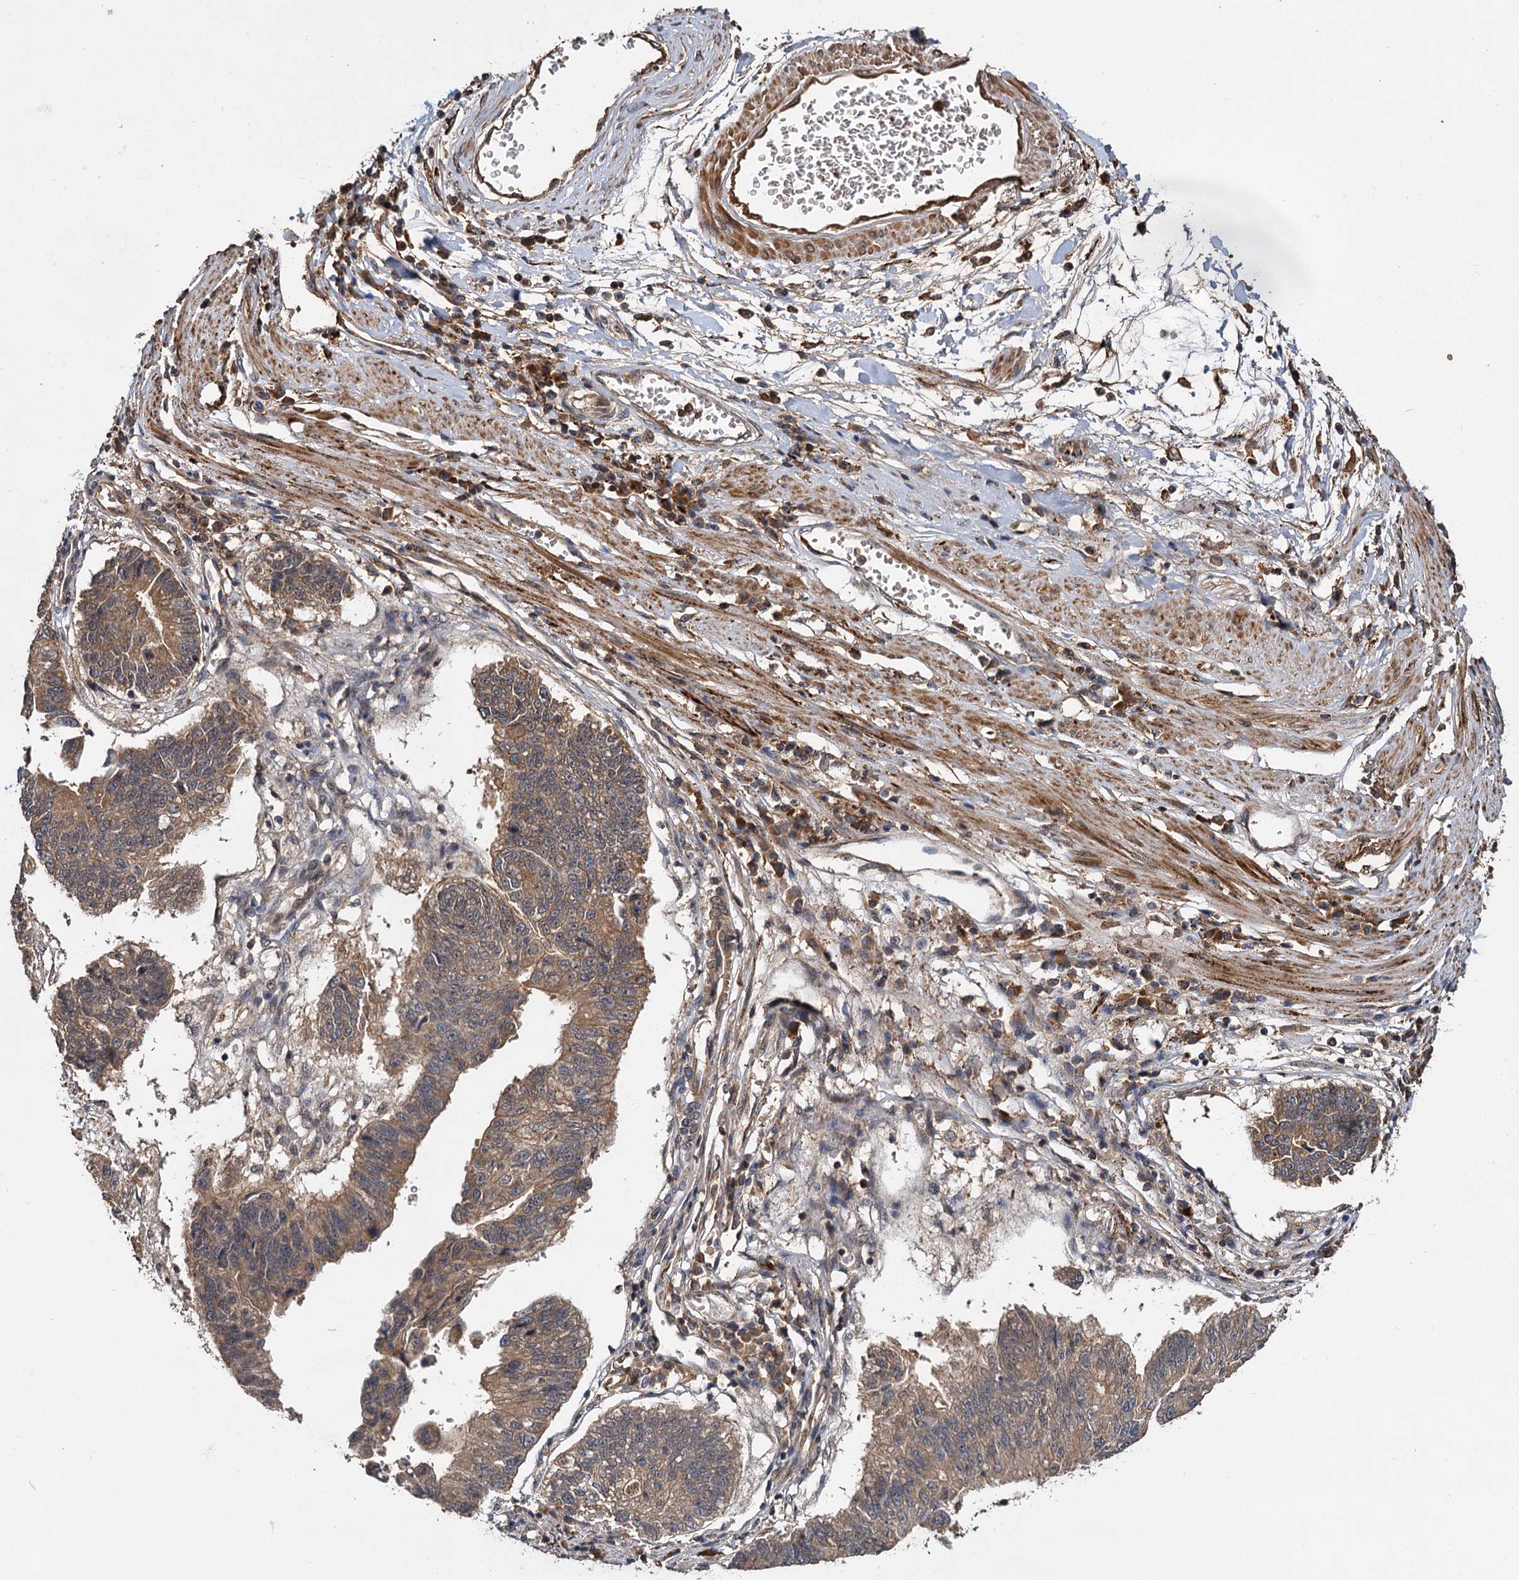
{"staining": {"intensity": "moderate", "quantity": "25%-75%", "location": "cytoplasmic/membranous"}, "tissue": "stomach cancer", "cell_type": "Tumor cells", "image_type": "cancer", "snomed": [{"axis": "morphology", "description": "Adenocarcinoma, NOS"}, {"axis": "topography", "description": "Stomach"}], "caption": "Immunohistochemistry of human stomach adenocarcinoma displays medium levels of moderate cytoplasmic/membranous positivity in about 25%-75% of tumor cells.", "gene": "MBD6", "patient": {"sex": "male", "age": 59}}